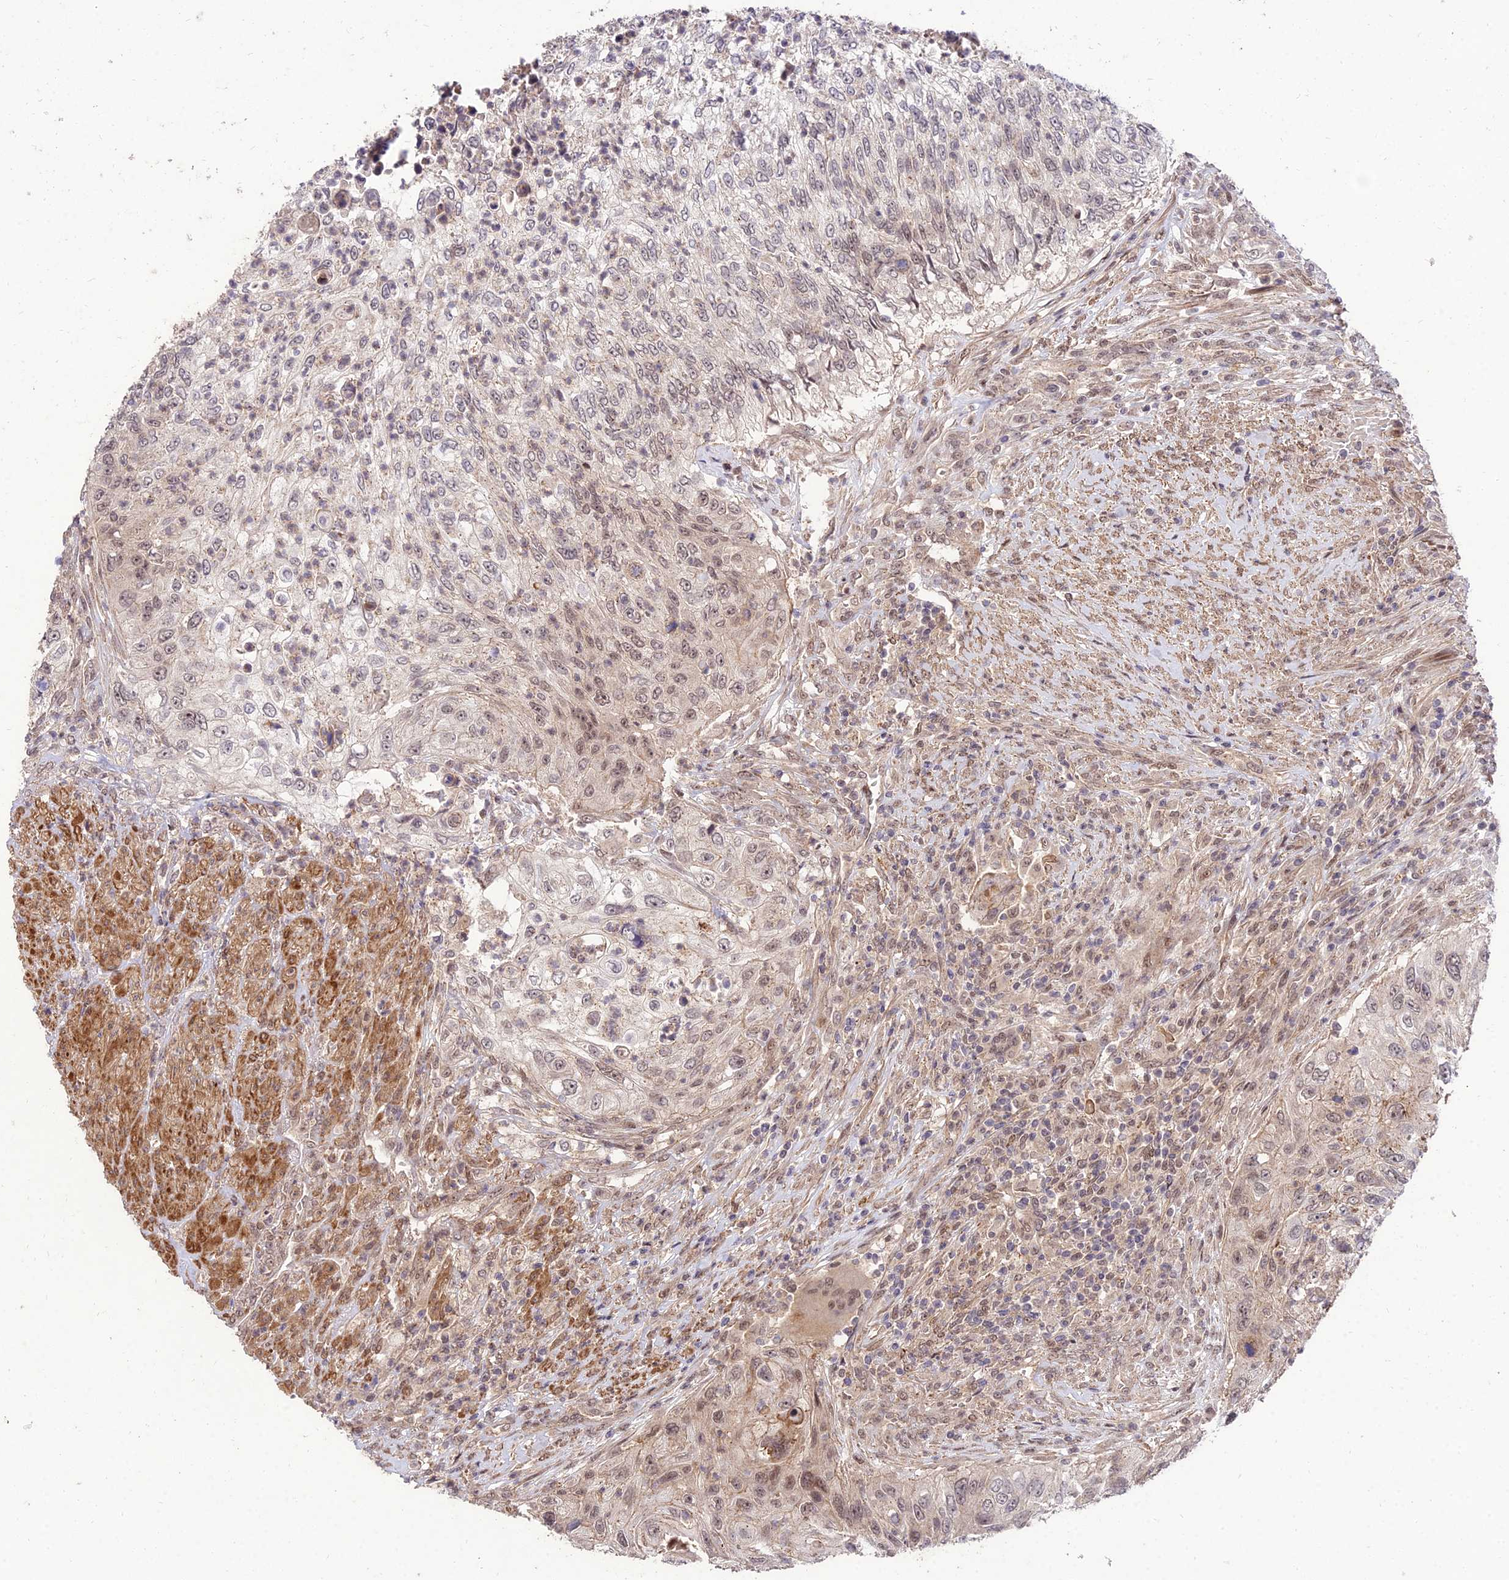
{"staining": {"intensity": "moderate", "quantity": ">75%", "location": "nuclear"}, "tissue": "urothelial cancer", "cell_type": "Tumor cells", "image_type": "cancer", "snomed": [{"axis": "morphology", "description": "Urothelial carcinoma, High grade"}, {"axis": "topography", "description": "Urinary bladder"}], "caption": "DAB immunohistochemical staining of human urothelial carcinoma (high-grade) exhibits moderate nuclear protein positivity in about >75% of tumor cells.", "gene": "ZNF85", "patient": {"sex": "female", "age": 60}}